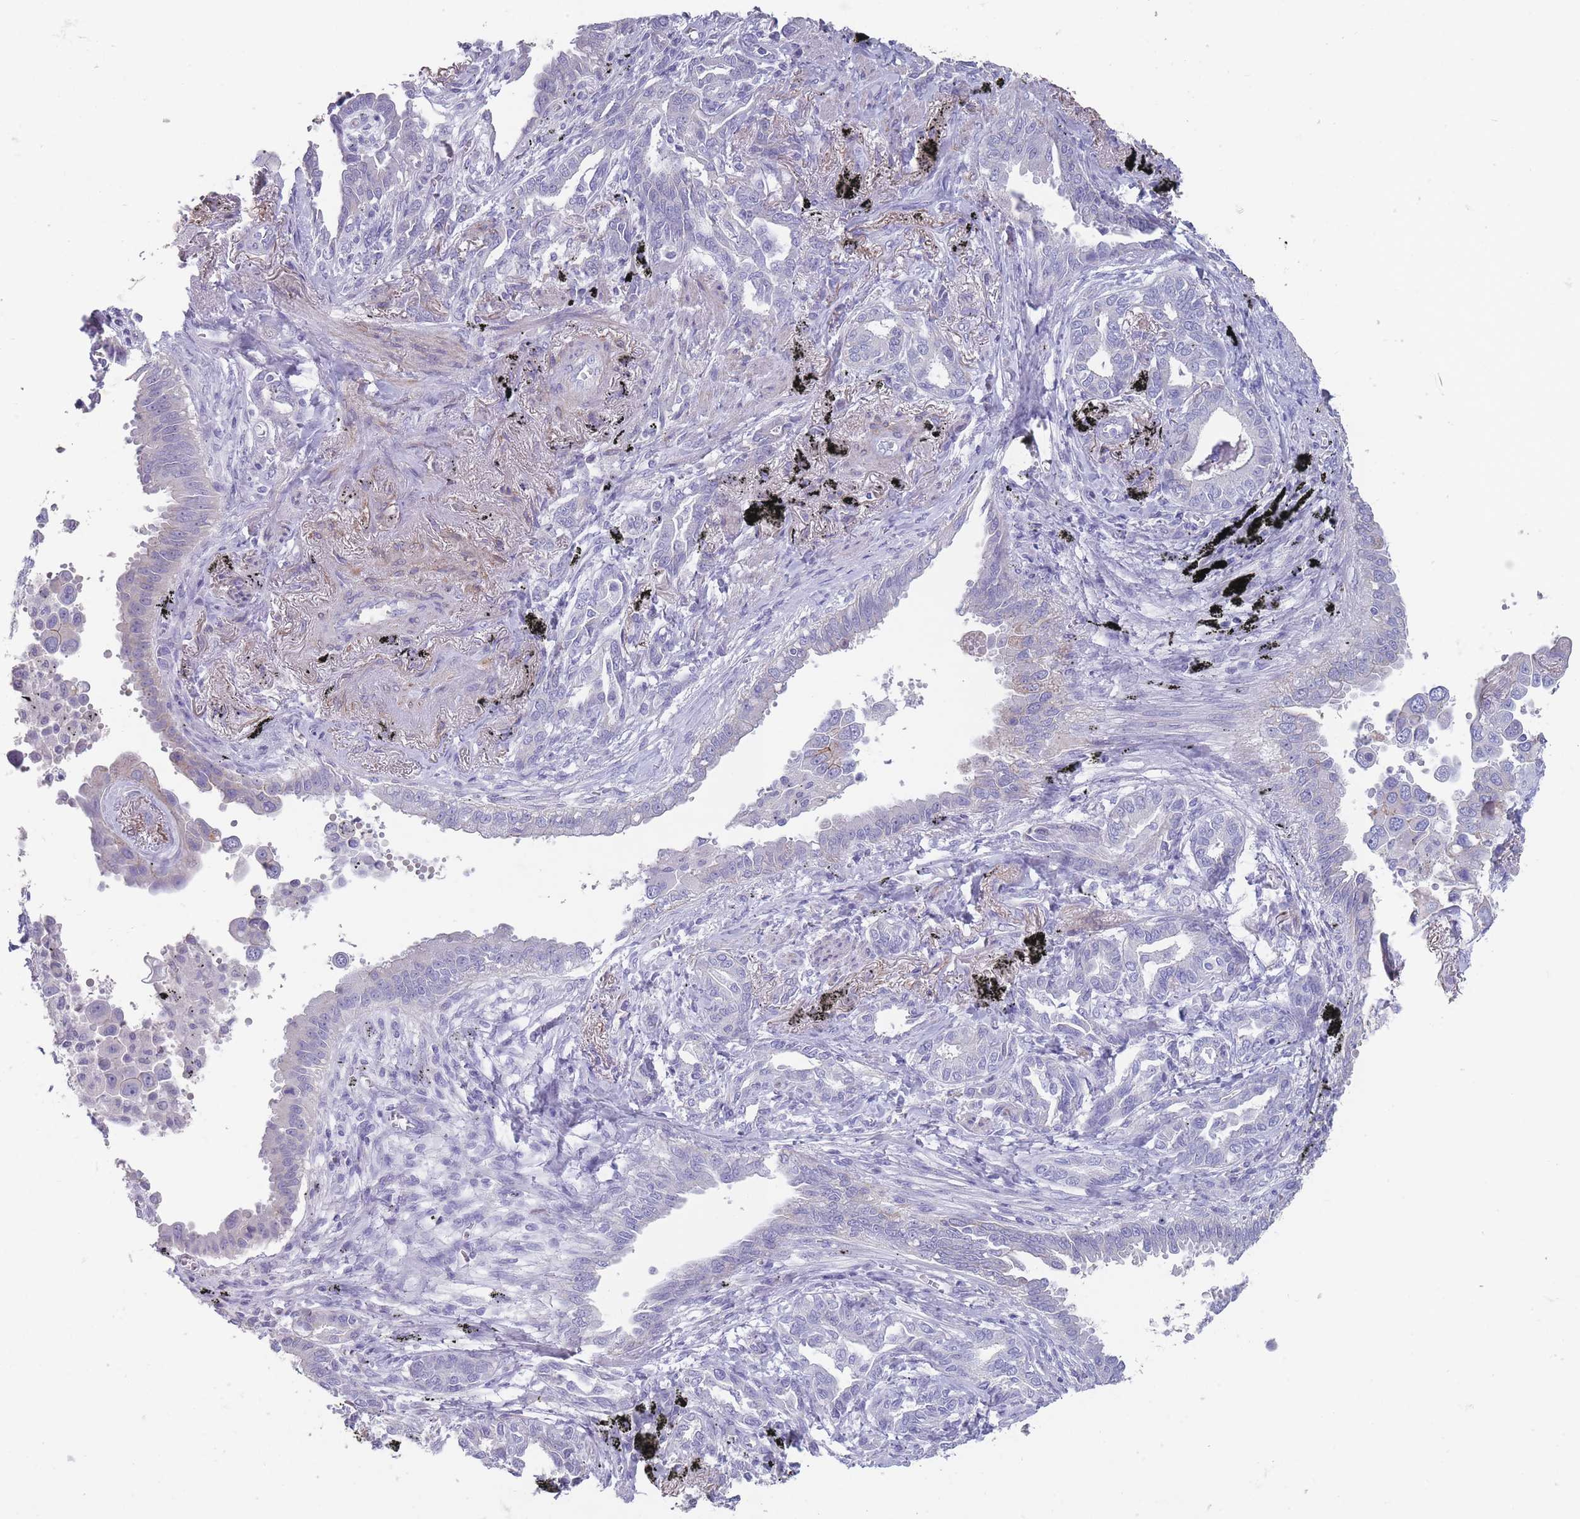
{"staining": {"intensity": "negative", "quantity": "none", "location": "none"}, "tissue": "lung cancer", "cell_type": "Tumor cells", "image_type": "cancer", "snomed": [{"axis": "morphology", "description": "Adenocarcinoma, NOS"}, {"axis": "topography", "description": "Lung"}], "caption": "IHC image of neoplastic tissue: human lung cancer (adenocarcinoma) stained with DAB demonstrates no significant protein staining in tumor cells.", "gene": "RHBG", "patient": {"sex": "male", "age": 67}}